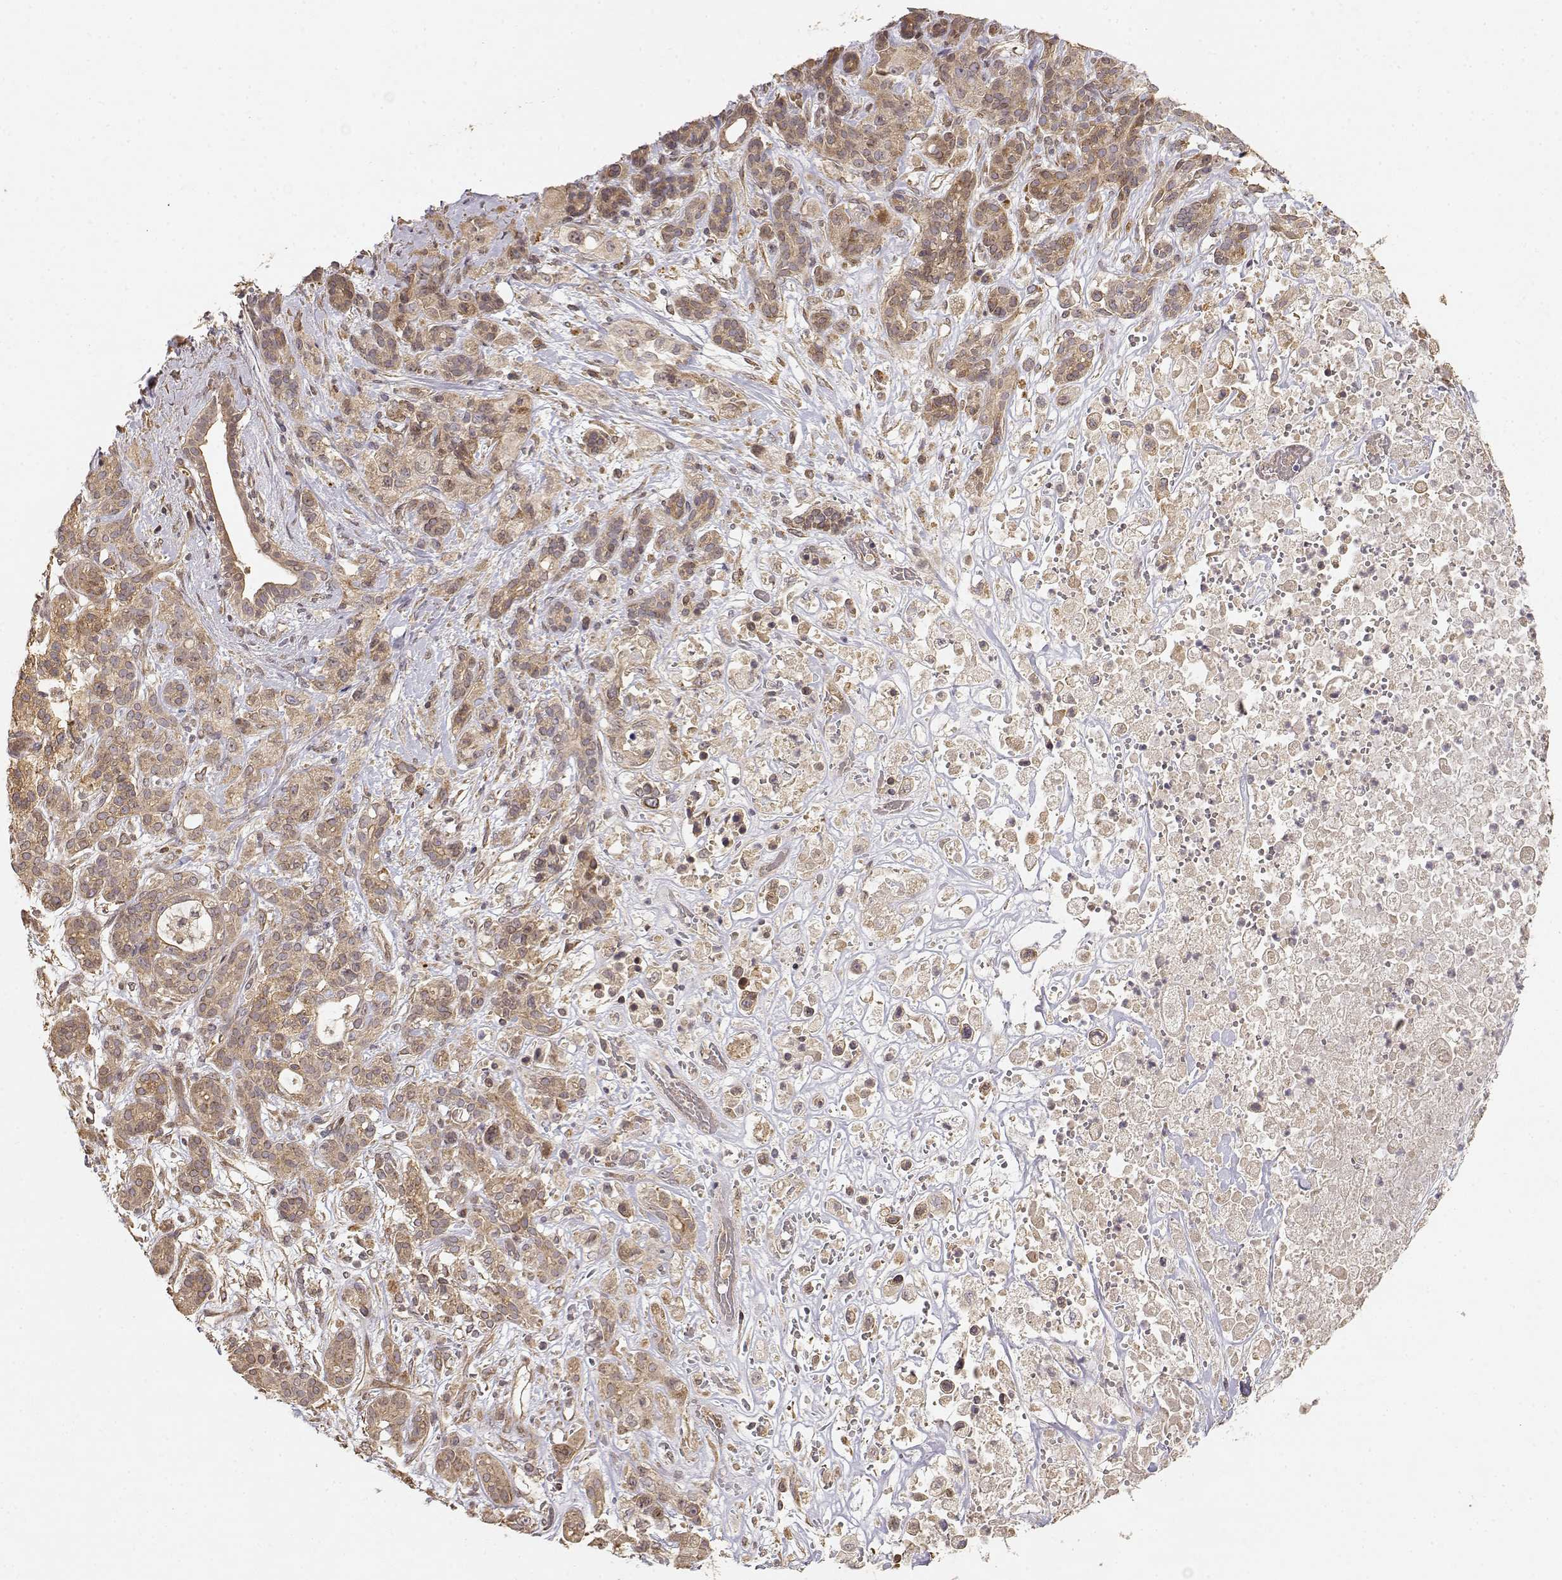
{"staining": {"intensity": "weak", "quantity": ">75%", "location": "cytoplasmic/membranous"}, "tissue": "pancreatic cancer", "cell_type": "Tumor cells", "image_type": "cancer", "snomed": [{"axis": "morphology", "description": "Adenocarcinoma, NOS"}, {"axis": "topography", "description": "Pancreas"}], "caption": "Immunohistochemical staining of human pancreatic adenocarcinoma reveals weak cytoplasmic/membranous protein staining in about >75% of tumor cells. (DAB IHC, brown staining for protein, blue staining for nuclei).", "gene": "PICK1", "patient": {"sex": "male", "age": 44}}